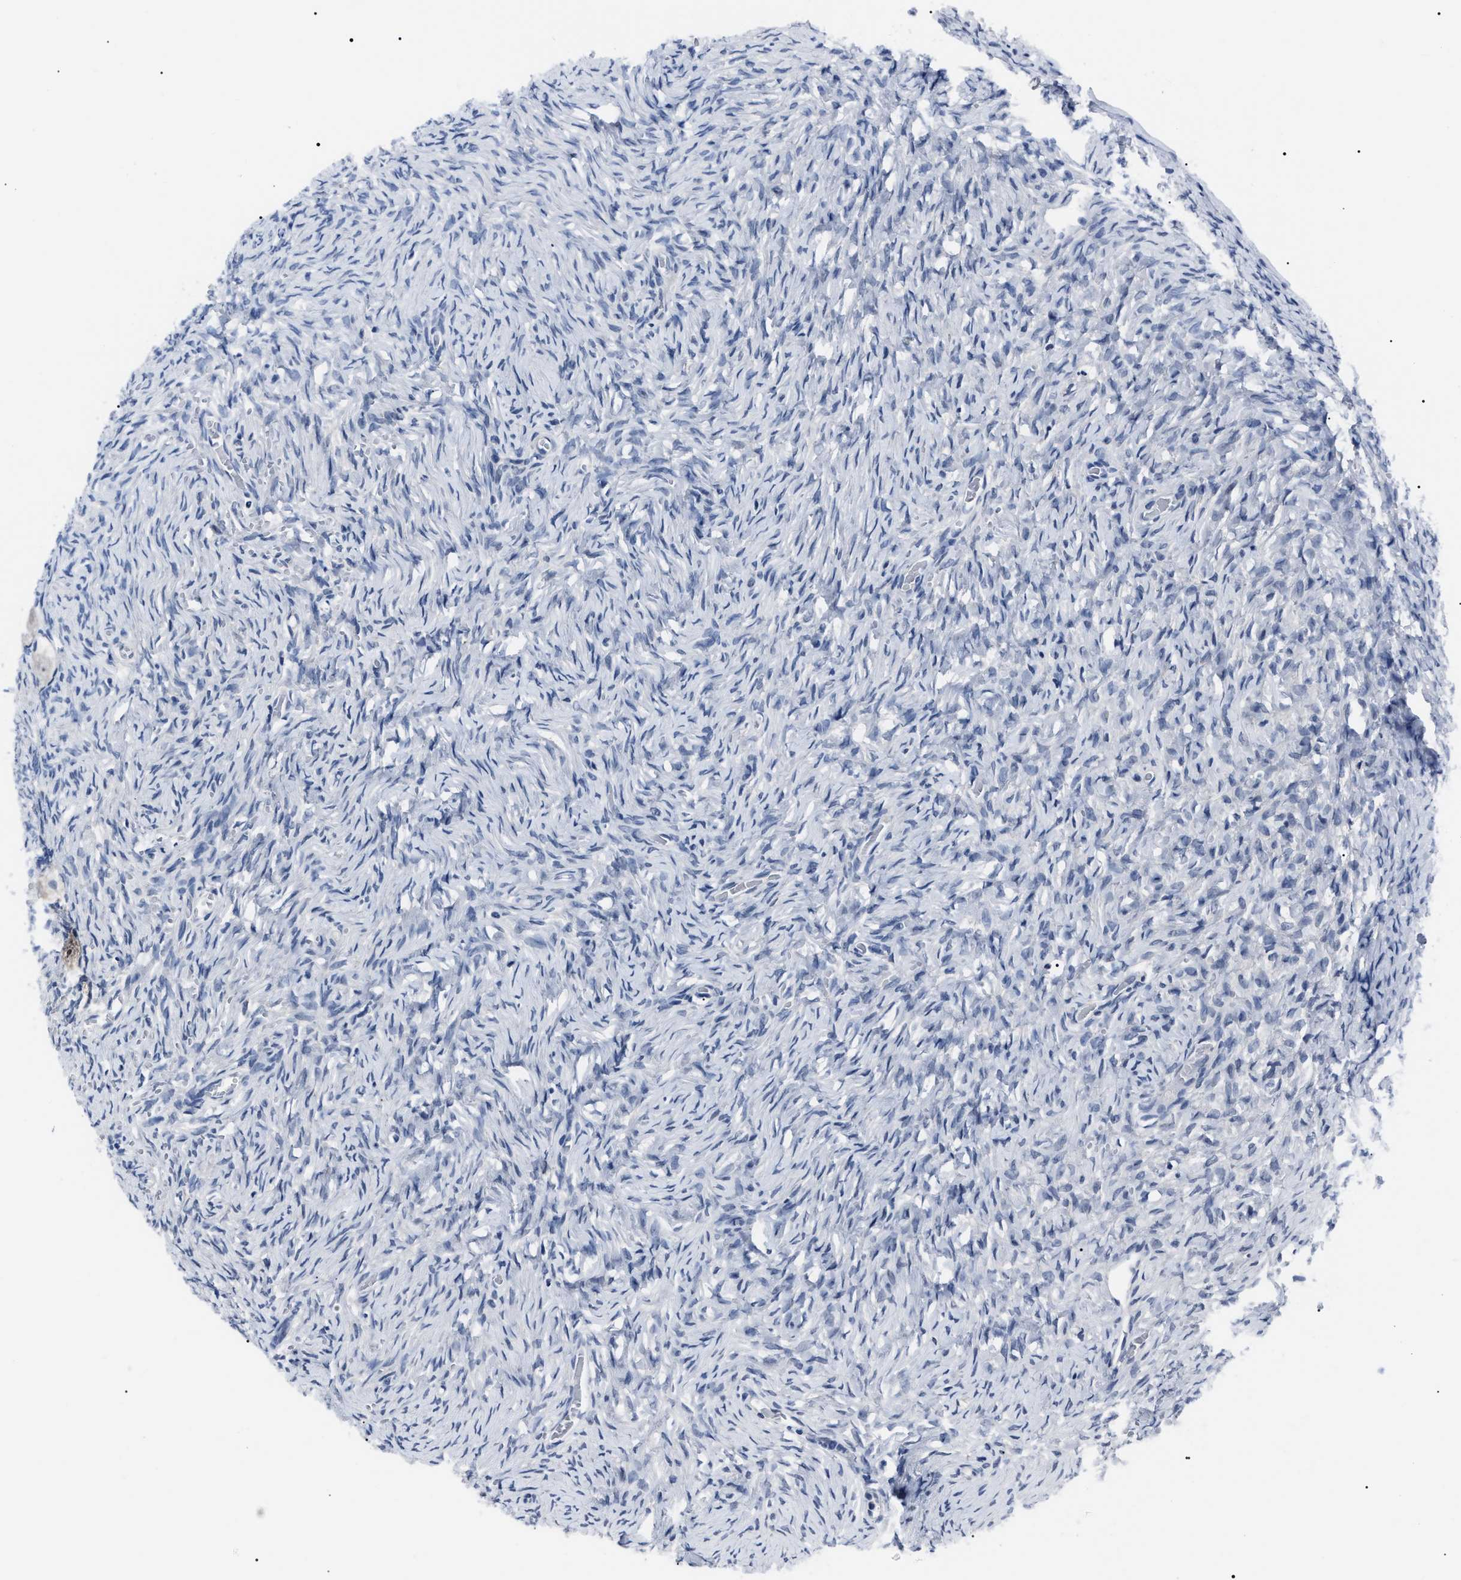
{"staining": {"intensity": "negative", "quantity": "none", "location": "none"}, "tissue": "ovary", "cell_type": "Ovarian stroma cells", "image_type": "normal", "snomed": [{"axis": "morphology", "description": "Normal tissue, NOS"}, {"axis": "topography", "description": "Ovary"}], "caption": "IHC of unremarkable human ovary displays no staining in ovarian stroma cells.", "gene": "LRWD1", "patient": {"sex": "female", "age": 27}}